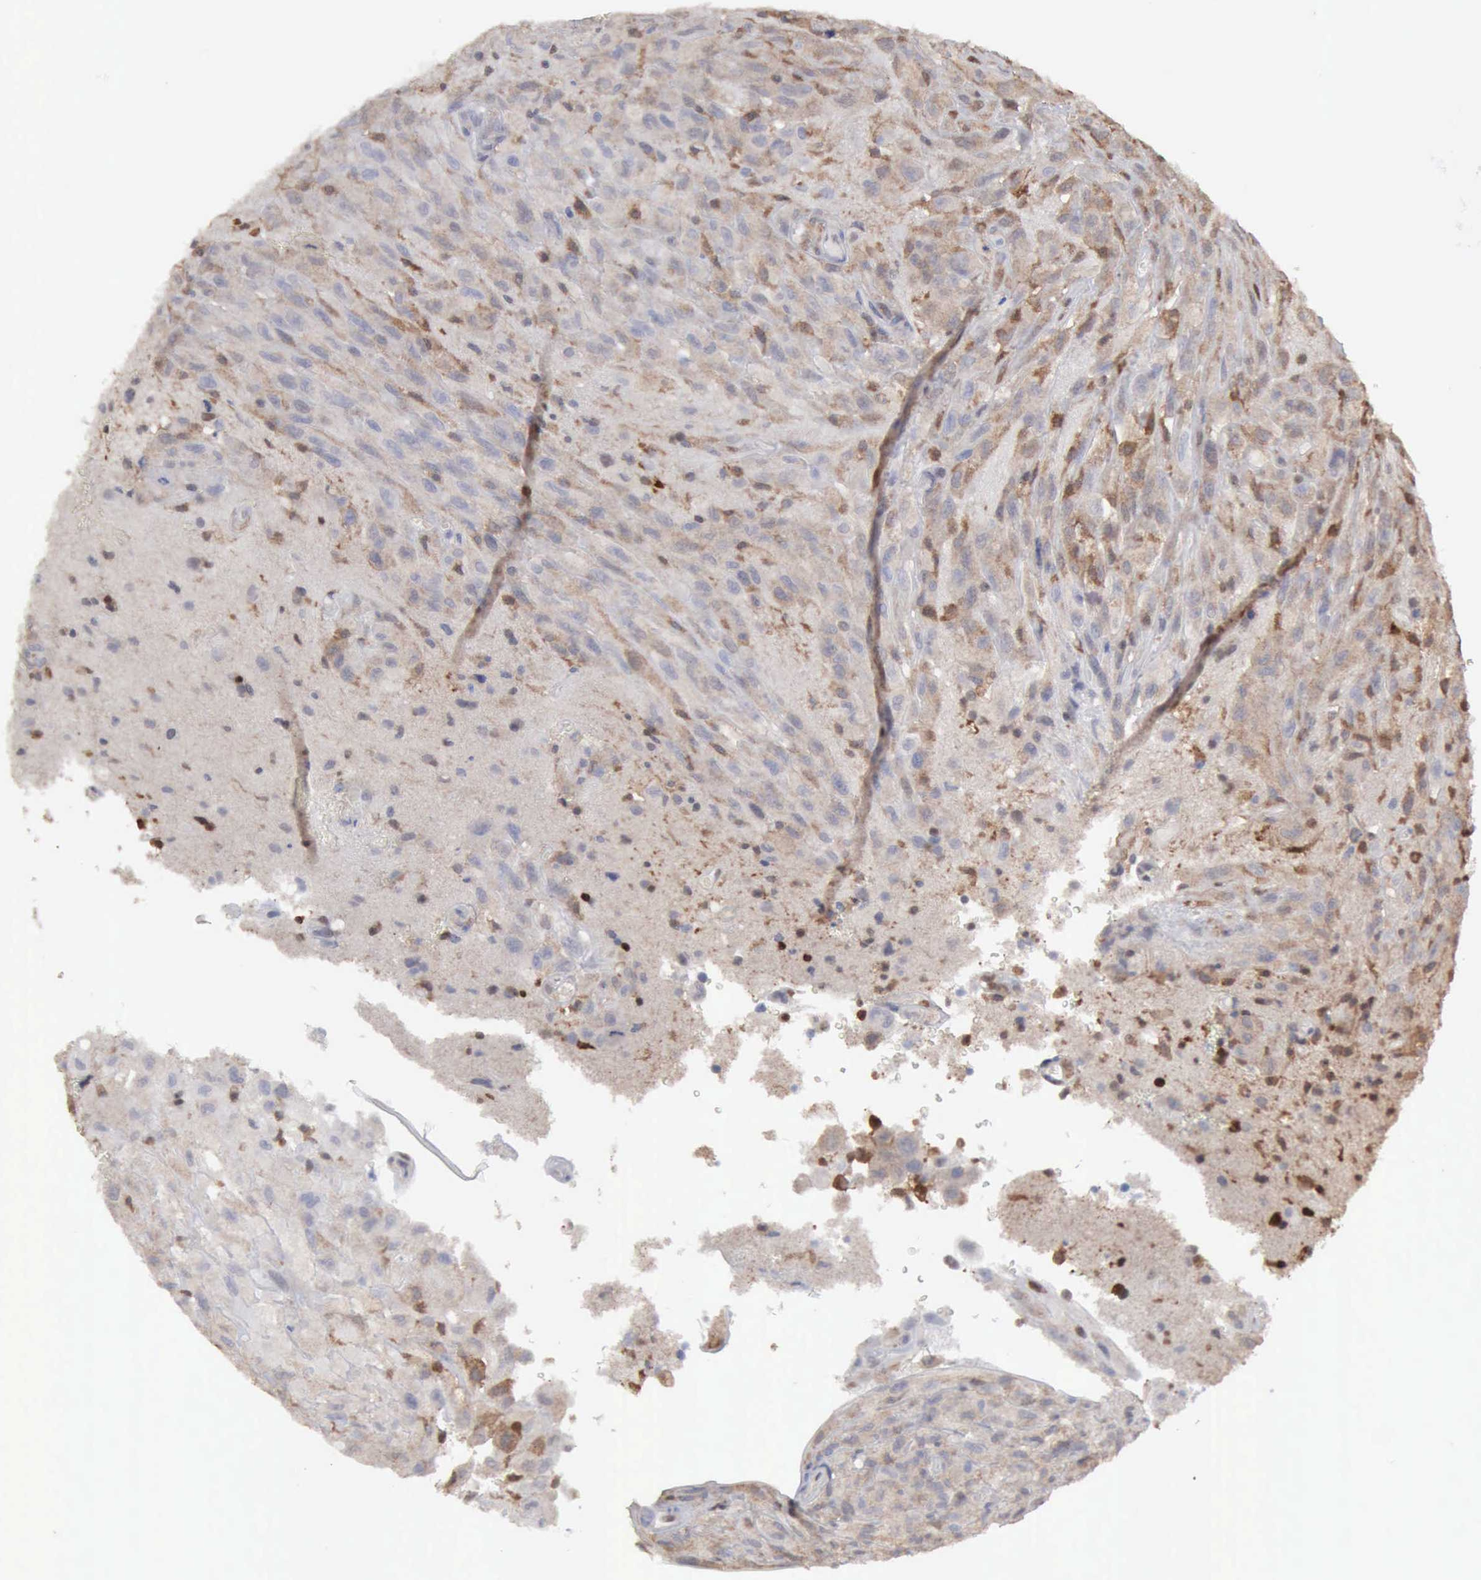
{"staining": {"intensity": "weak", "quantity": "<25%", "location": "cytoplasmic/membranous"}, "tissue": "glioma", "cell_type": "Tumor cells", "image_type": "cancer", "snomed": [{"axis": "morphology", "description": "Glioma, malignant, High grade"}, {"axis": "topography", "description": "Brain"}], "caption": "Malignant glioma (high-grade) was stained to show a protein in brown. There is no significant positivity in tumor cells.", "gene": "STAT1", "patient": {"sex": "male", "age": 48}}